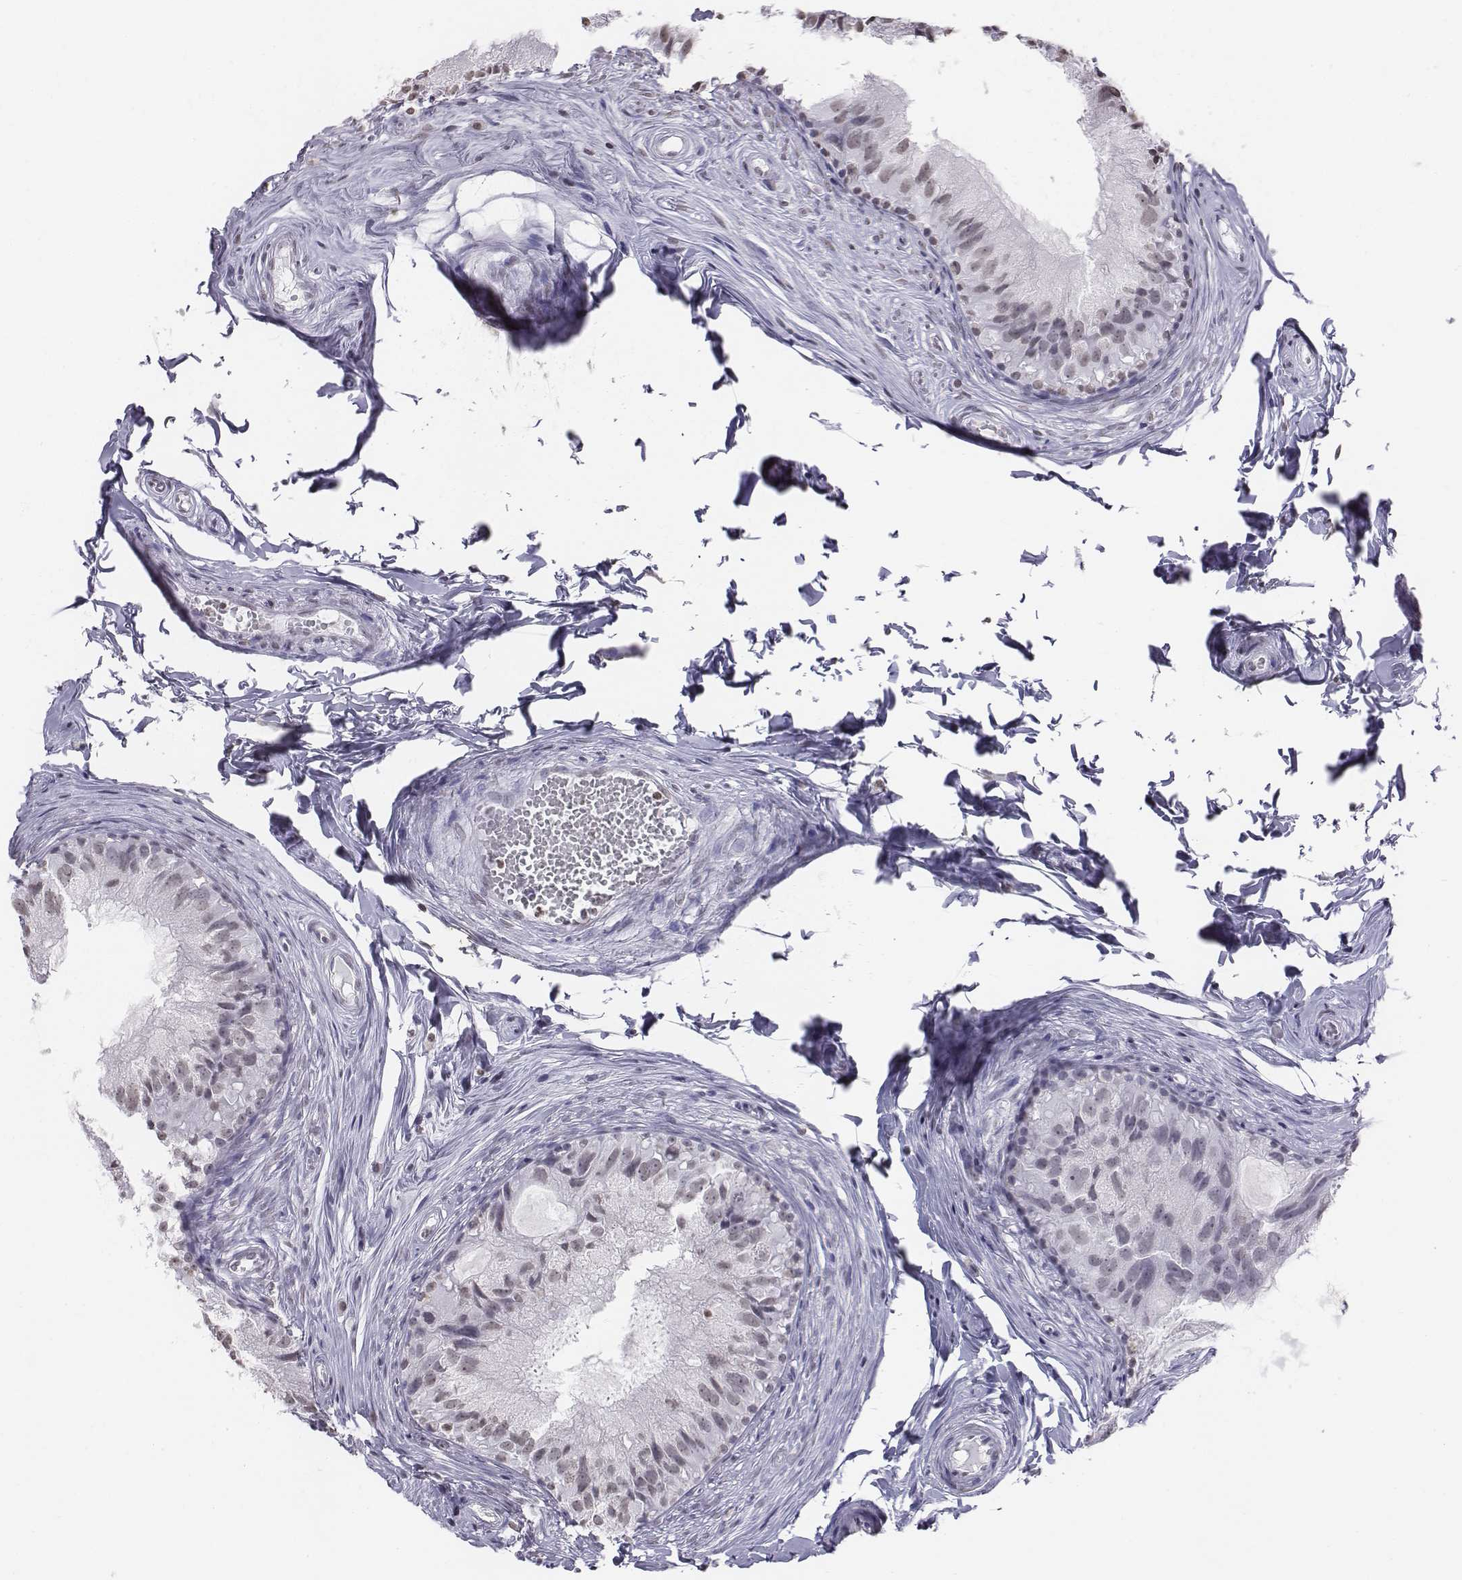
{"staining": {"intensity": "weak", "quantity": "<25%", "location": "nuclear"}, "tissue": "epididymis", "cell_type": "Glandular cells", "image_type": "normal", "snomed": [{"axis": "morphology", "description": "Normal tissue, NOS"}, {"axis": "topography", "description": "Epididymis"}], "caption": "IHC photomicrograph of normal epididymis: human epididymis stained with DAB demonstrates no significant protein expression in glandular cells.", "gene": "BARHL1", "patient": {"sex": "male", "age": 45}}